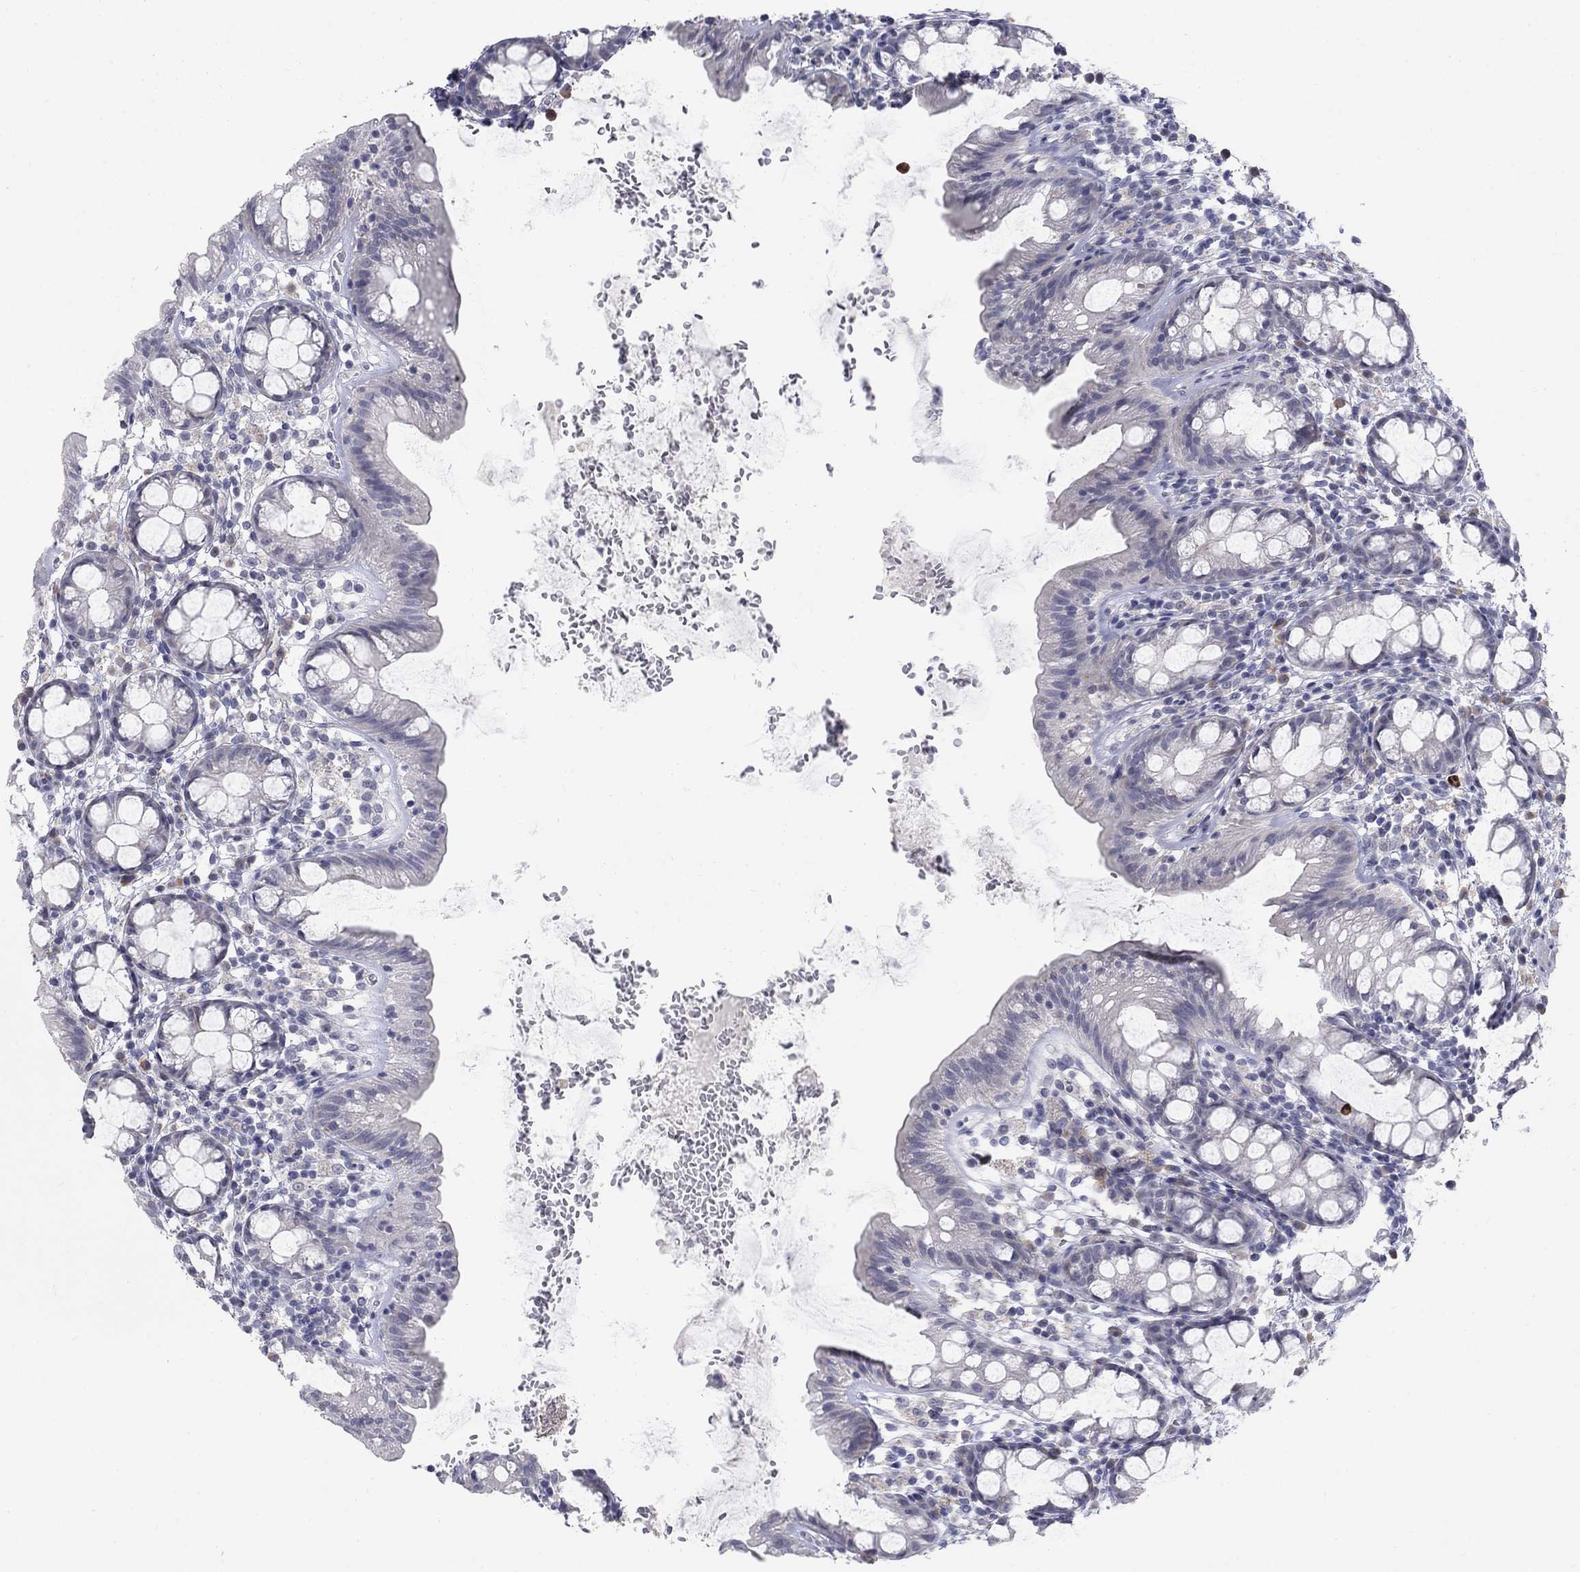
{"staining": {"intensity": "negative", "quantity": "none", "location": "none"}, "tissue": "rectum", "cell_type": "Glandular cells", "image_type": "normal", "snomed": [{"axis": "morphology", "description": "Normal tissue, NOS"}, {"axis": "topography", "description": "Rectum"}], "caption": "Rectum was stained to show a protein in brown. There is no significant expression in glandular cells. (Immunohistochemistry, brightfield microscopy, high magnification).", "gene": "NTRK2", "patient": {"sex": "male", "age": 57}}